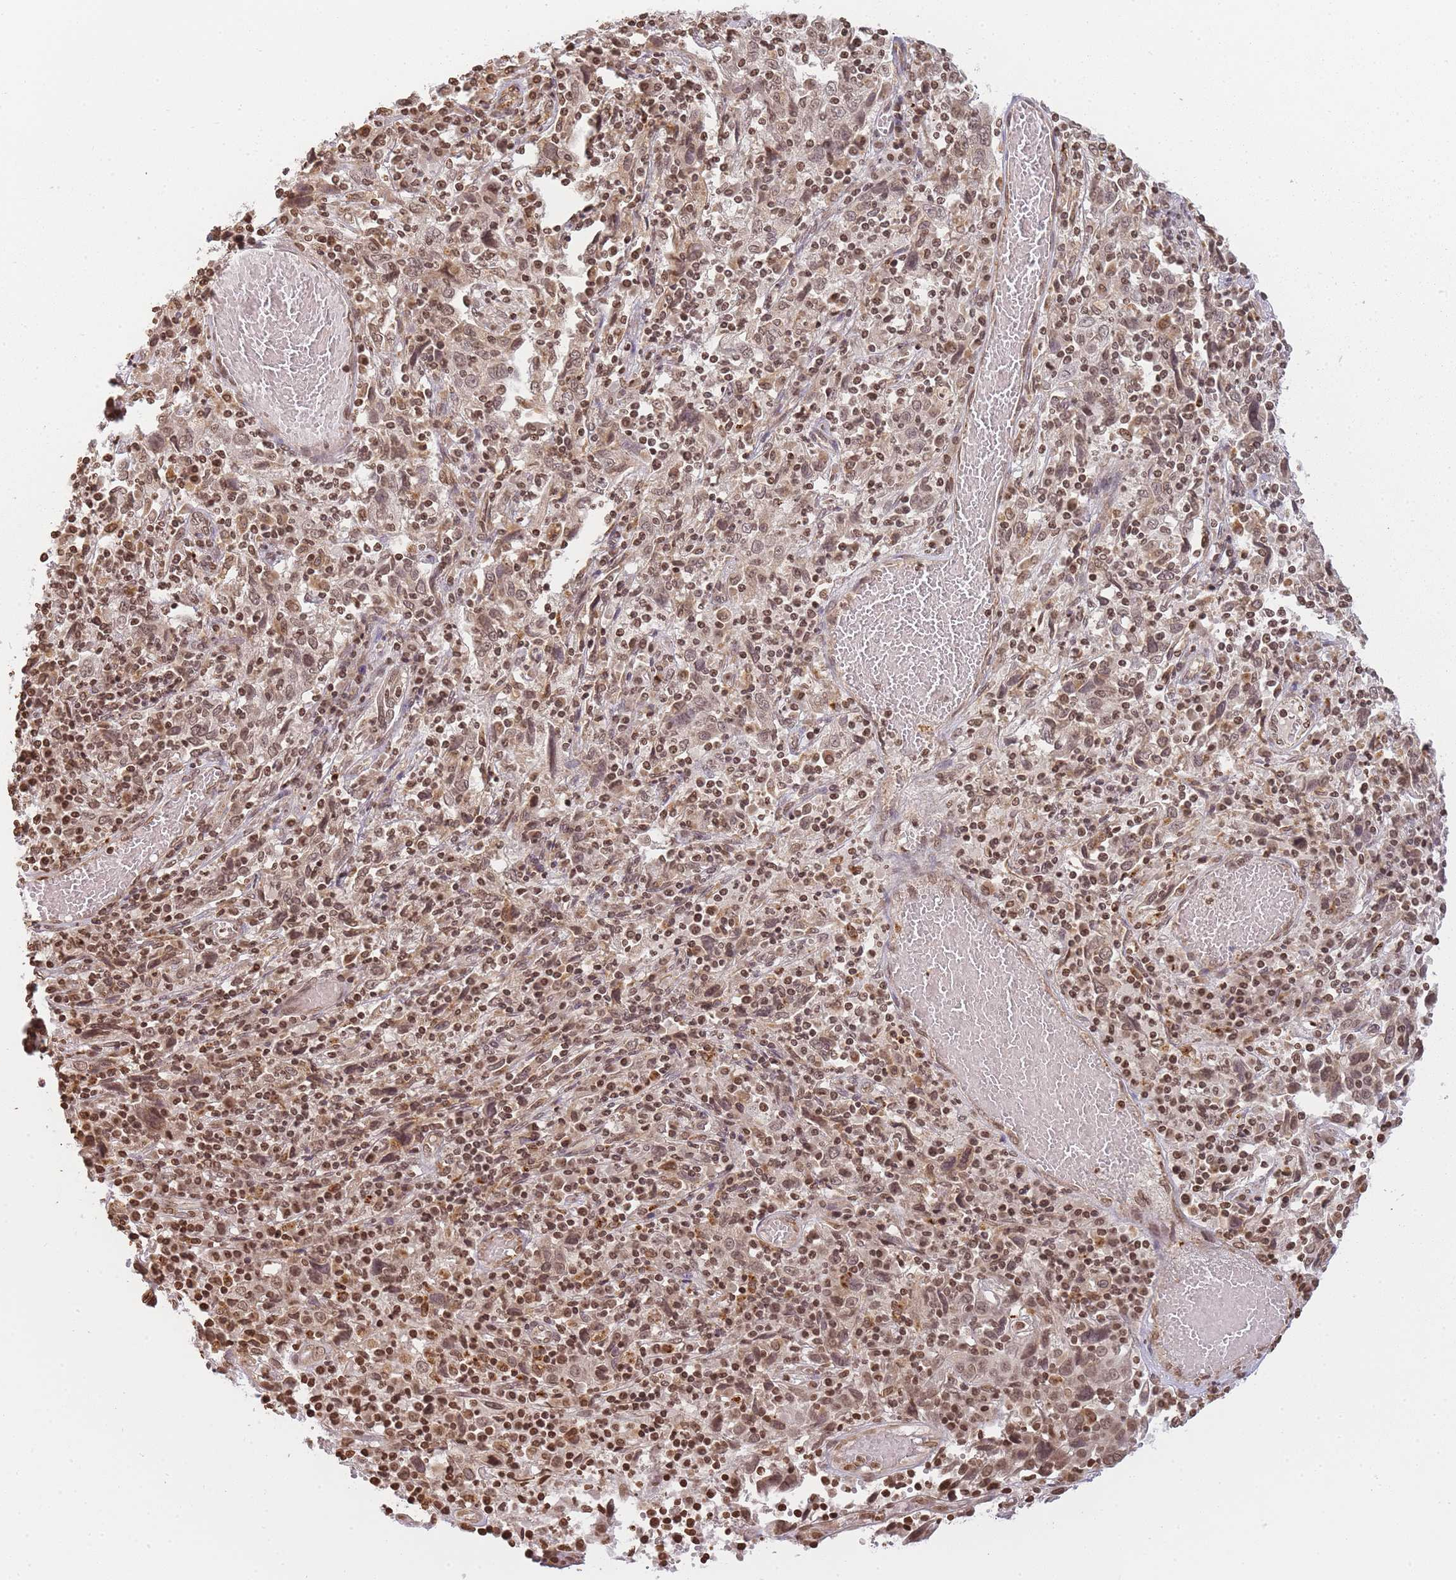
{"staining": {"intensity": "moderate", "quantity": ">75%", "location": "nuclear"}, "tissue": "cervical cancer", "cell_type": "Tumor cells", "image_type": "cancer", "snomed": [{"axis": "morphology", "description": "Squamous cell carcinoma, NOS"}, {"axis": "topography", "description": "Cervix"}], "caption": "Cervical cancer (squamous cell carcinoma) was stained to show a protein in brown. There is medium levels of moderate nuclear expression in about >75% of tumor cells. (DAB (3,3'-diaminobenzidine) IHC, brown staining for protein, blue staining for nuclei).", "gene": "WWTR1", "patient": {"sex": "female", "age": 46}}